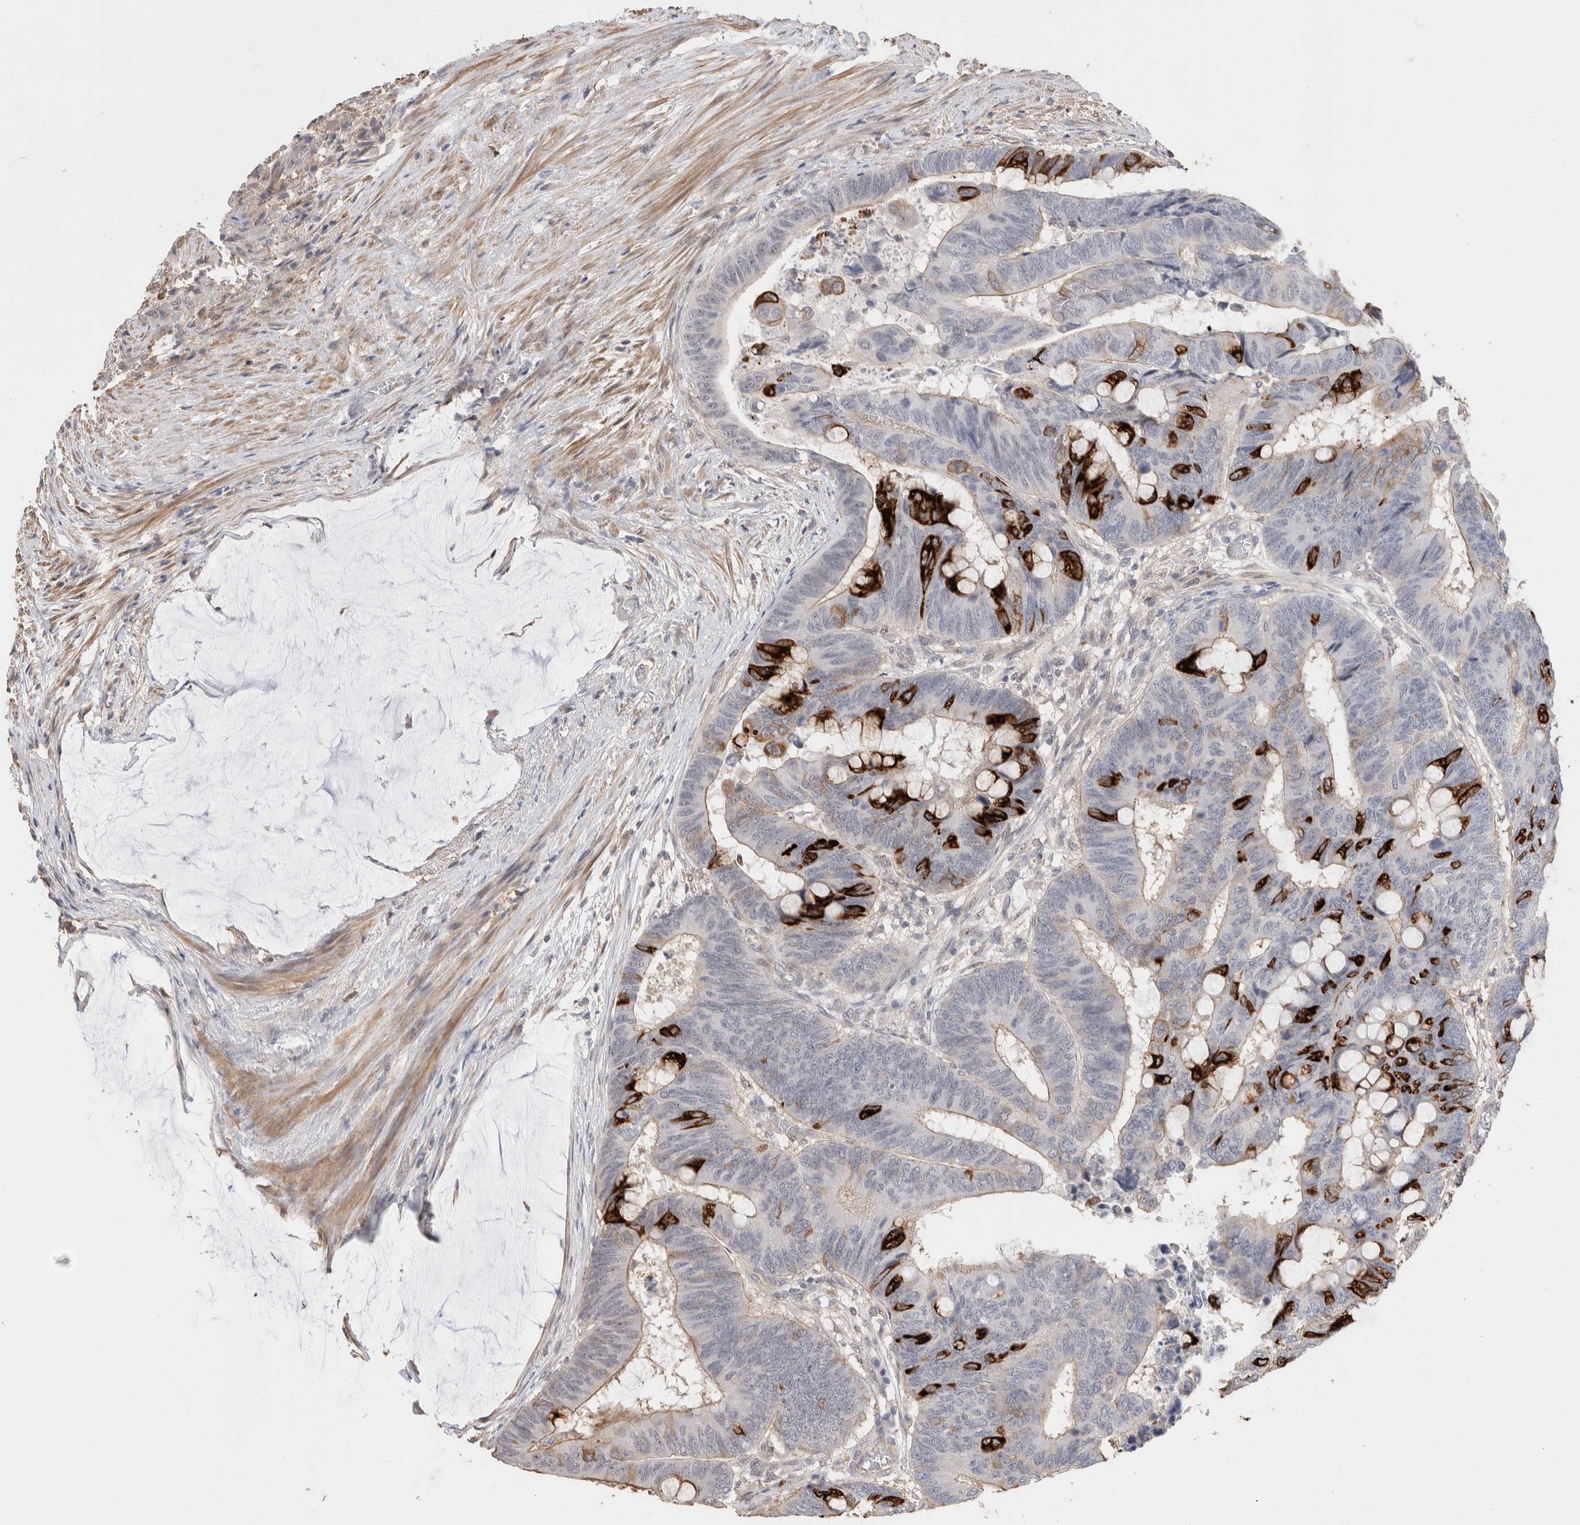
{"staining": {"intensity": "strong", "quantity": "<25%", "location": "cytoplasmic/membranous"}, "tissue": "colorectal cancer", "cell_type": "Tumor cells", "image_type": "cancer", "snomed": [{"axis": "morphology", "description": "Normal tissue, NOS"}, {"axis": "morphology", "description": "Adenocarcinoma, NOS"}, {"axis": "topography", "description": "Rectum"}], "caption": "Immunohistochemistry (IHC) image of neoplastic tissue: colorectal cancer (adenocarcinoma) stained using immunohistochemistry exhibits medium levels of strong protein expression localized specifically in the cytoplasmic/membranous of tumor cells, appearing as a cytoplasmic/membranous brown color.", "gene": "ZNF704", "patient": {"sex": "male", "age": 92}}